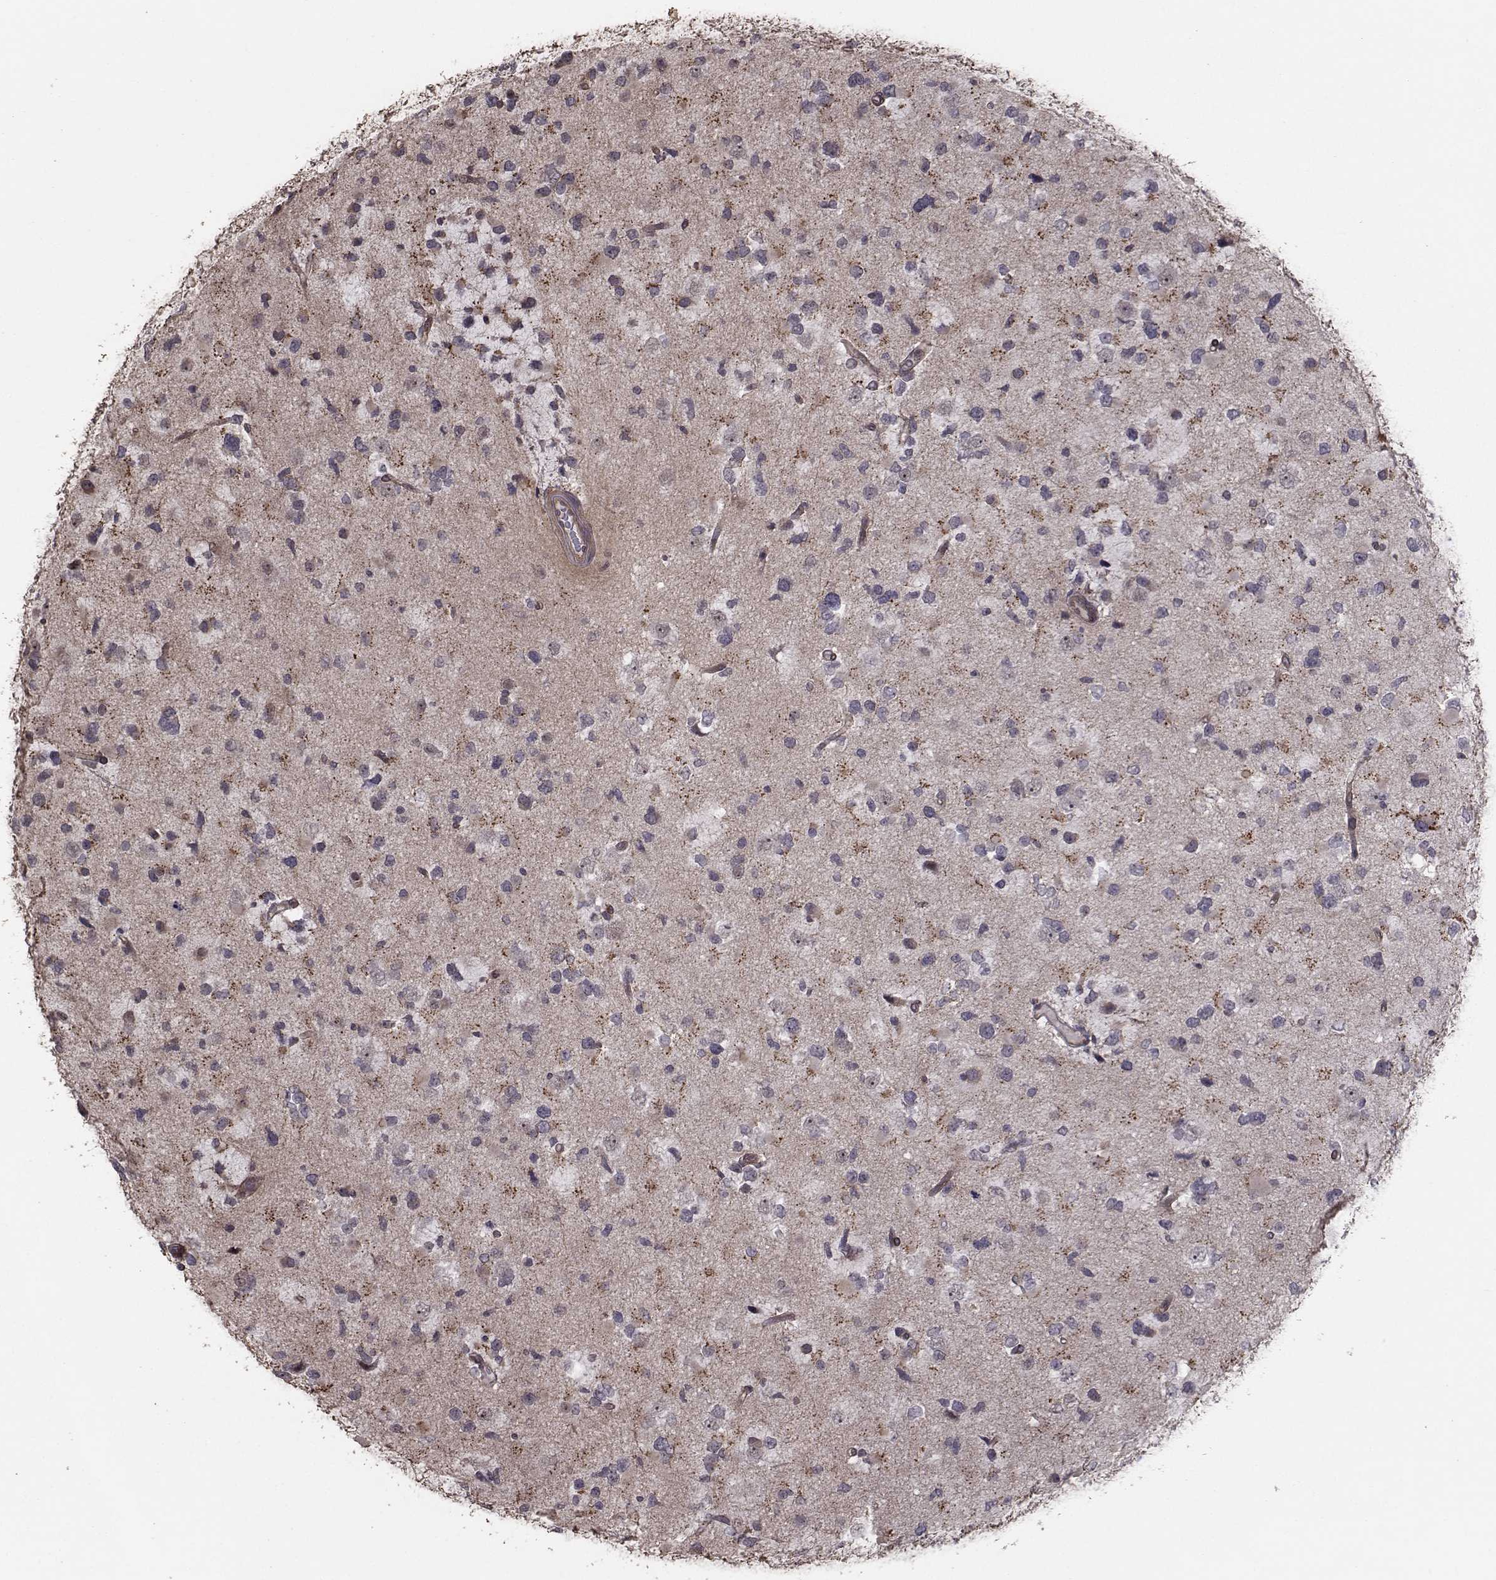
{"staining": {"intensity": "negative", "quantity": "none", "location": "none"}, "tissue": "glioma", "cell_type": "Tumor cells", "image_type": "cancer", "snomed": [{"axis": "morphology", "description": "Glioma, malignant, Low grade"}, {"axis": "topography", "description": "Brain"}], "caption": "Tumor cells are negative for brown protein staining in glioma.", "gene": "TRIP10", "patient": {"sex": "female", "age": 32}}